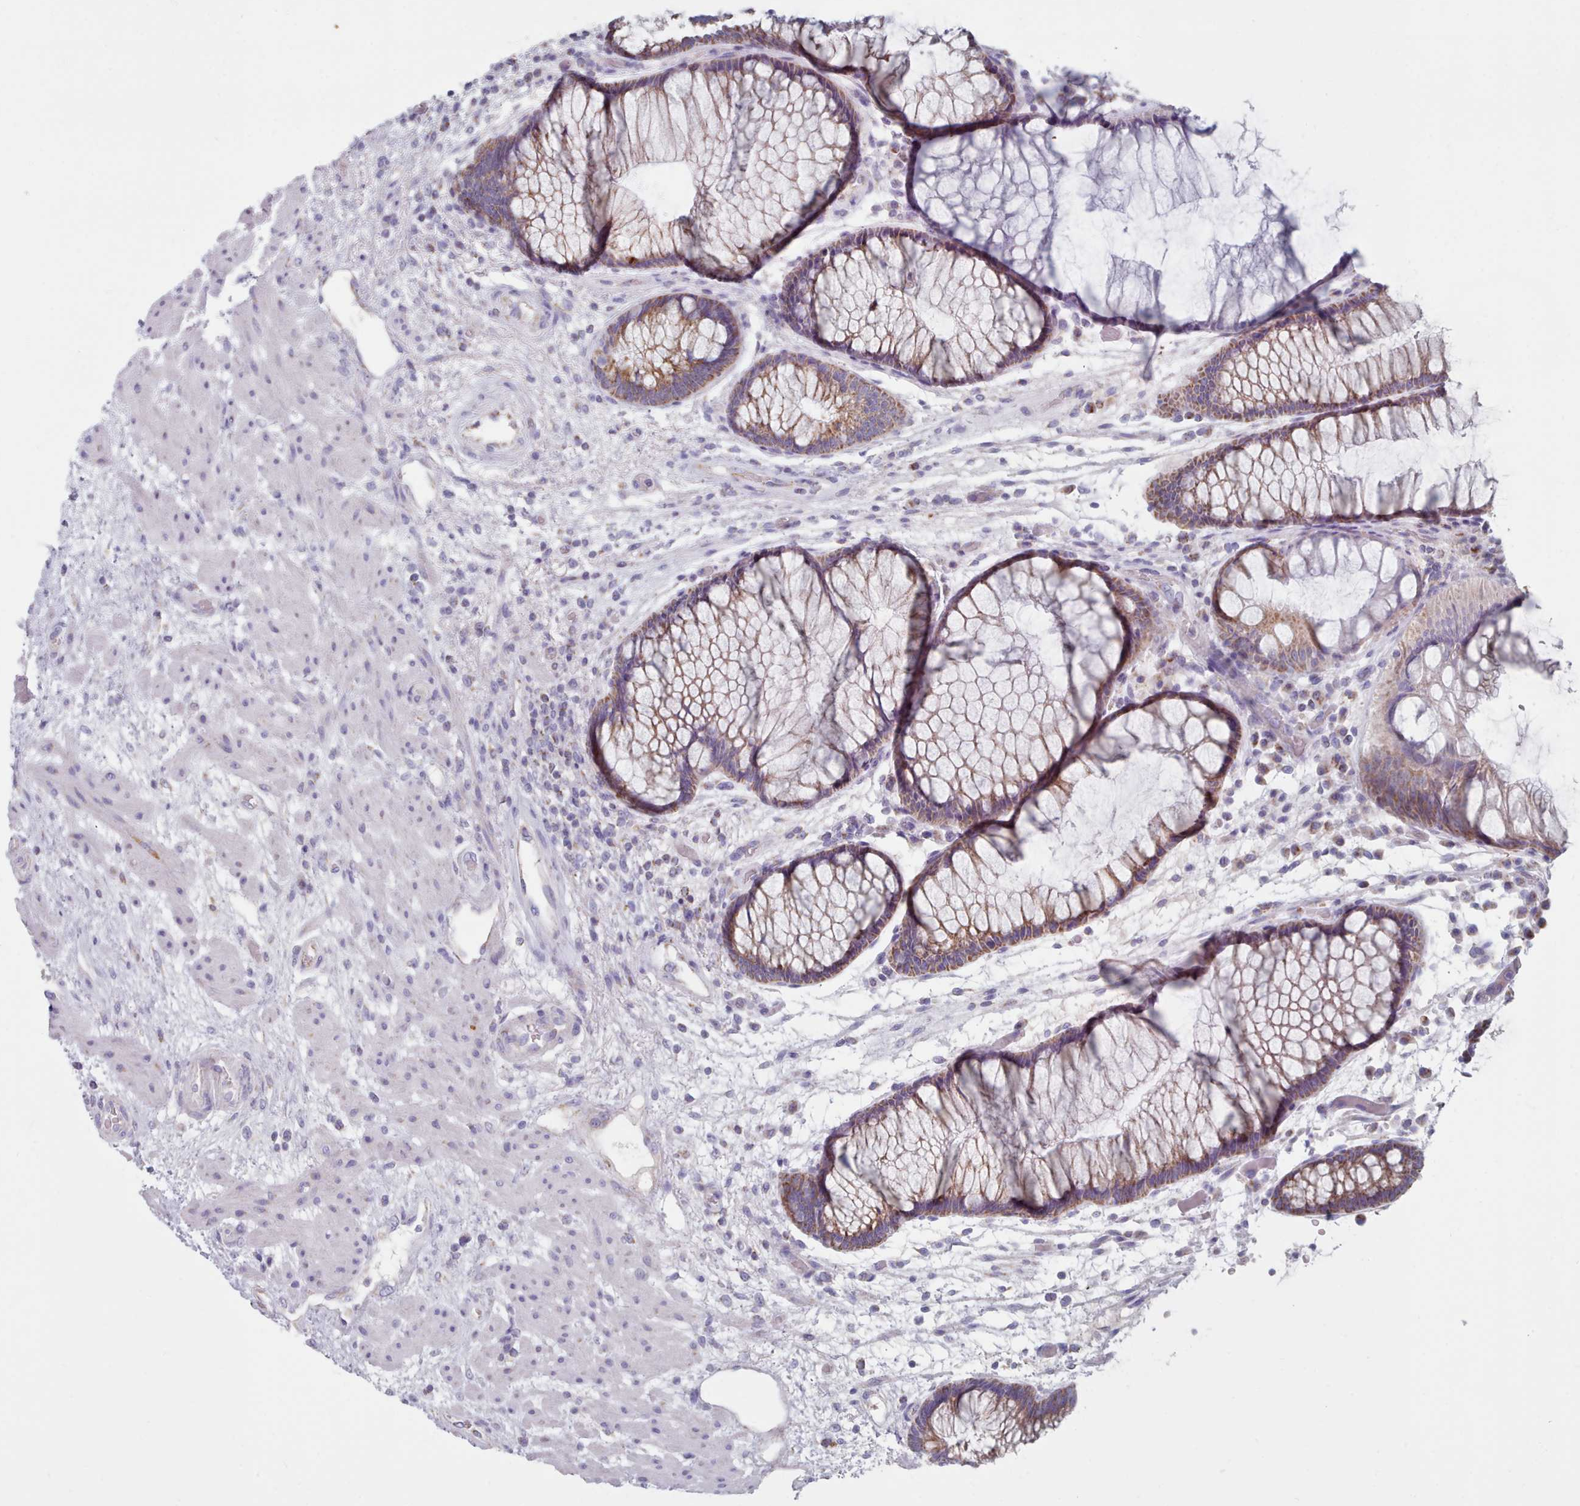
{"staining": {"intensity": "moderate", "quantity": ">75%", "location": "cytoplasmic/membranous"}, "tissue": "rectum", "cell_type": "Glandular cells", "image_type": "normal", "snomed": [{"axis": "morphology", "description": "Normal tissue, NOS"}, {"axis": "topography", "description": "Rectum"}], "caption": "A high-resolution micrograph shows immunohistochemistry staining of normal rectum, which shows moderate cytoplasmic/membranous positivity in approximately >75% of glandular cells.", "gene": "HAO1", "patient": {"sex": "male", "age": 51}}